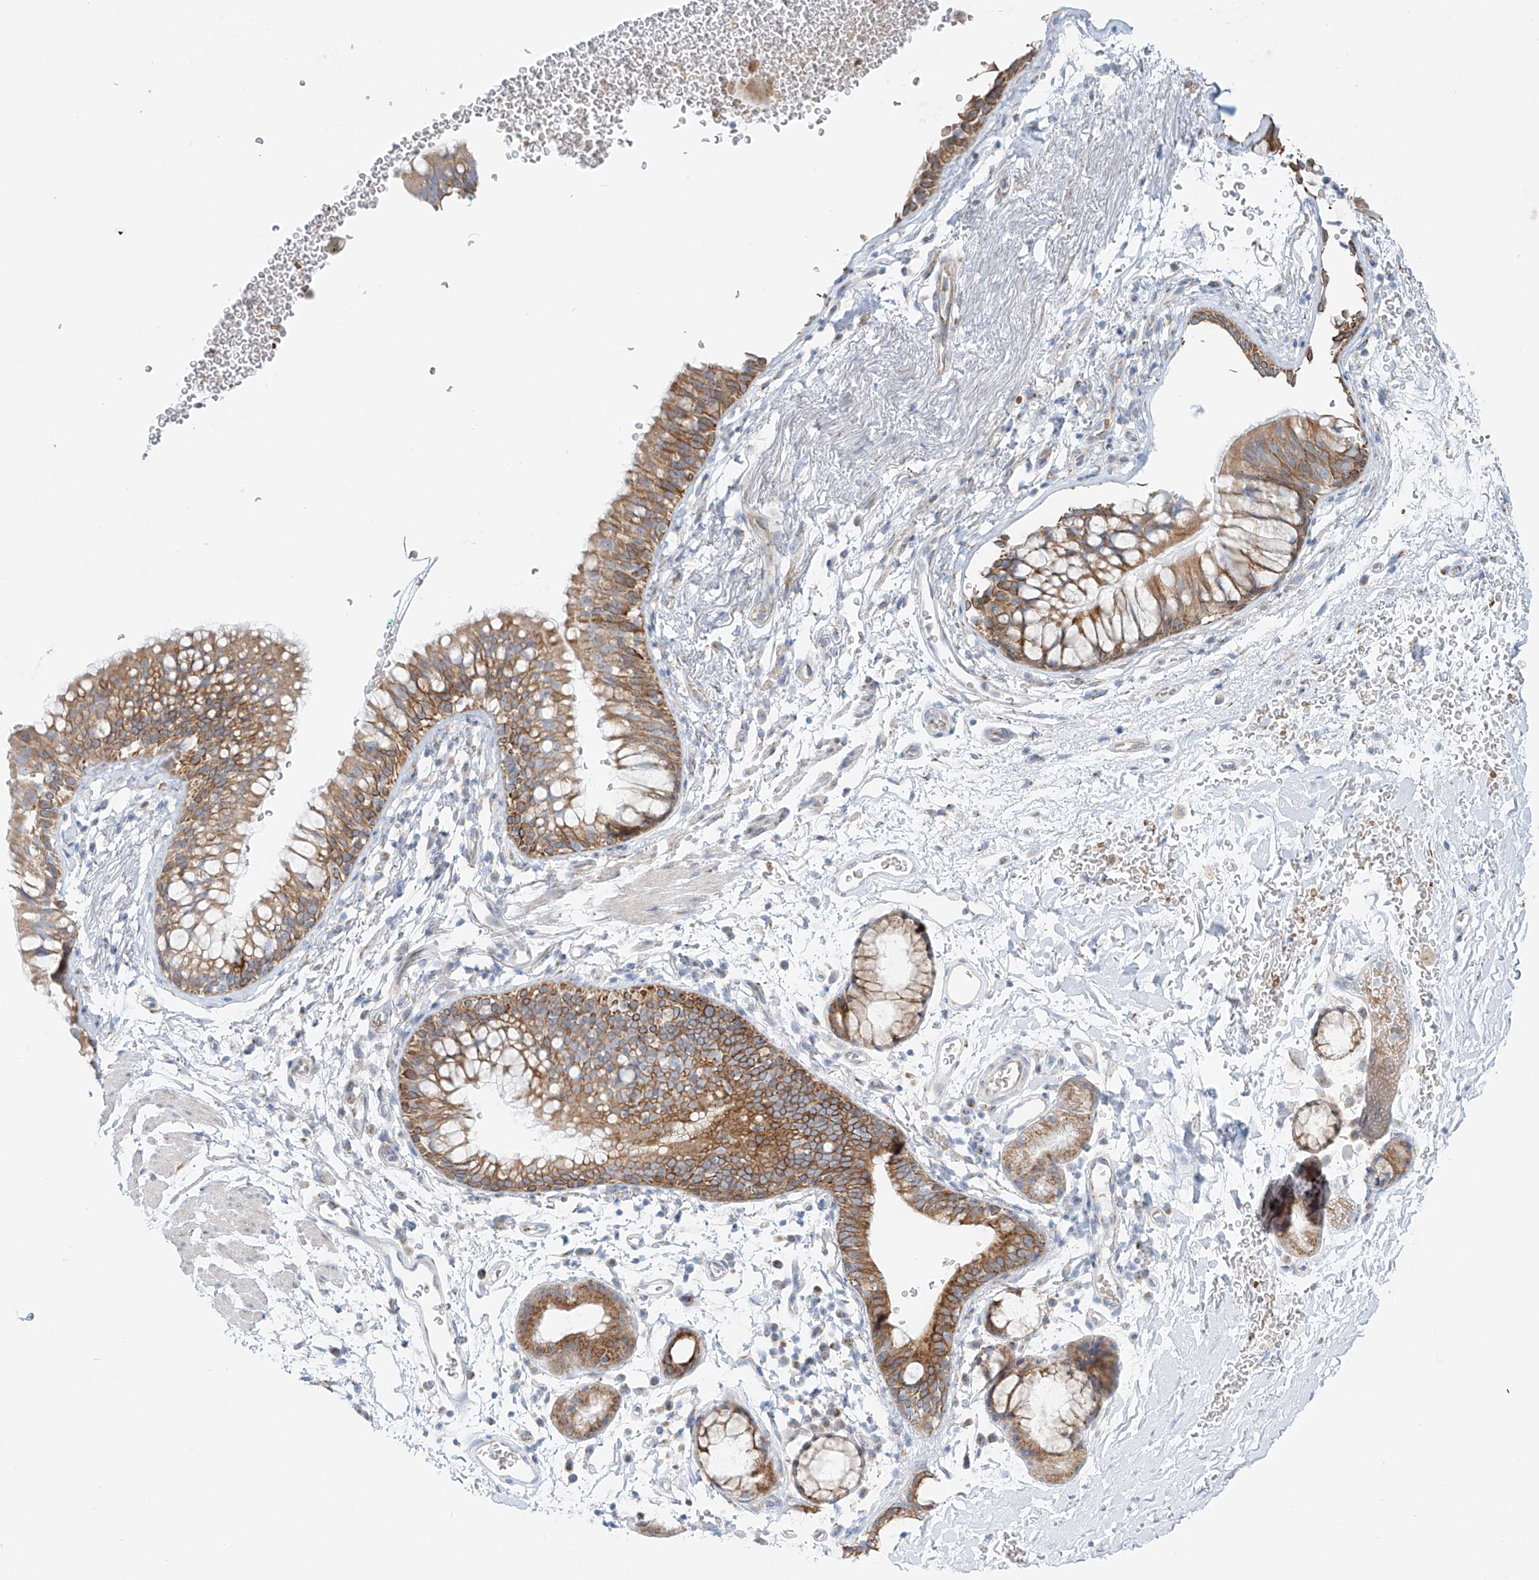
{"staining": {"intensity": "strong", "quantity": "25%-75%", "location": "cytoplasmic/membranous"}, "tissue": "bronchus", "cell_type": "Respiratory epithelial cells", "image_type": "normal", "snomed": [{"axis": "morphology", "description": "Normal tissue, NOS"}, {"axis": "topography", "description": "Cartilage tissue"}, {"axis": "topography", "description": "Bronchus"}], "caption": "Protein staining exhibits strong cytoplasmic/membranous expression in about 25%-75% of respiratory epithelial cells in unremarkable bronchus. The staining was performed using DAB, with brown indicating positive protein expression. Nuclei are stained blue with hematoxylin.", "gene": "EIPR1", "patient": {"sex": "female", "age": 53}}